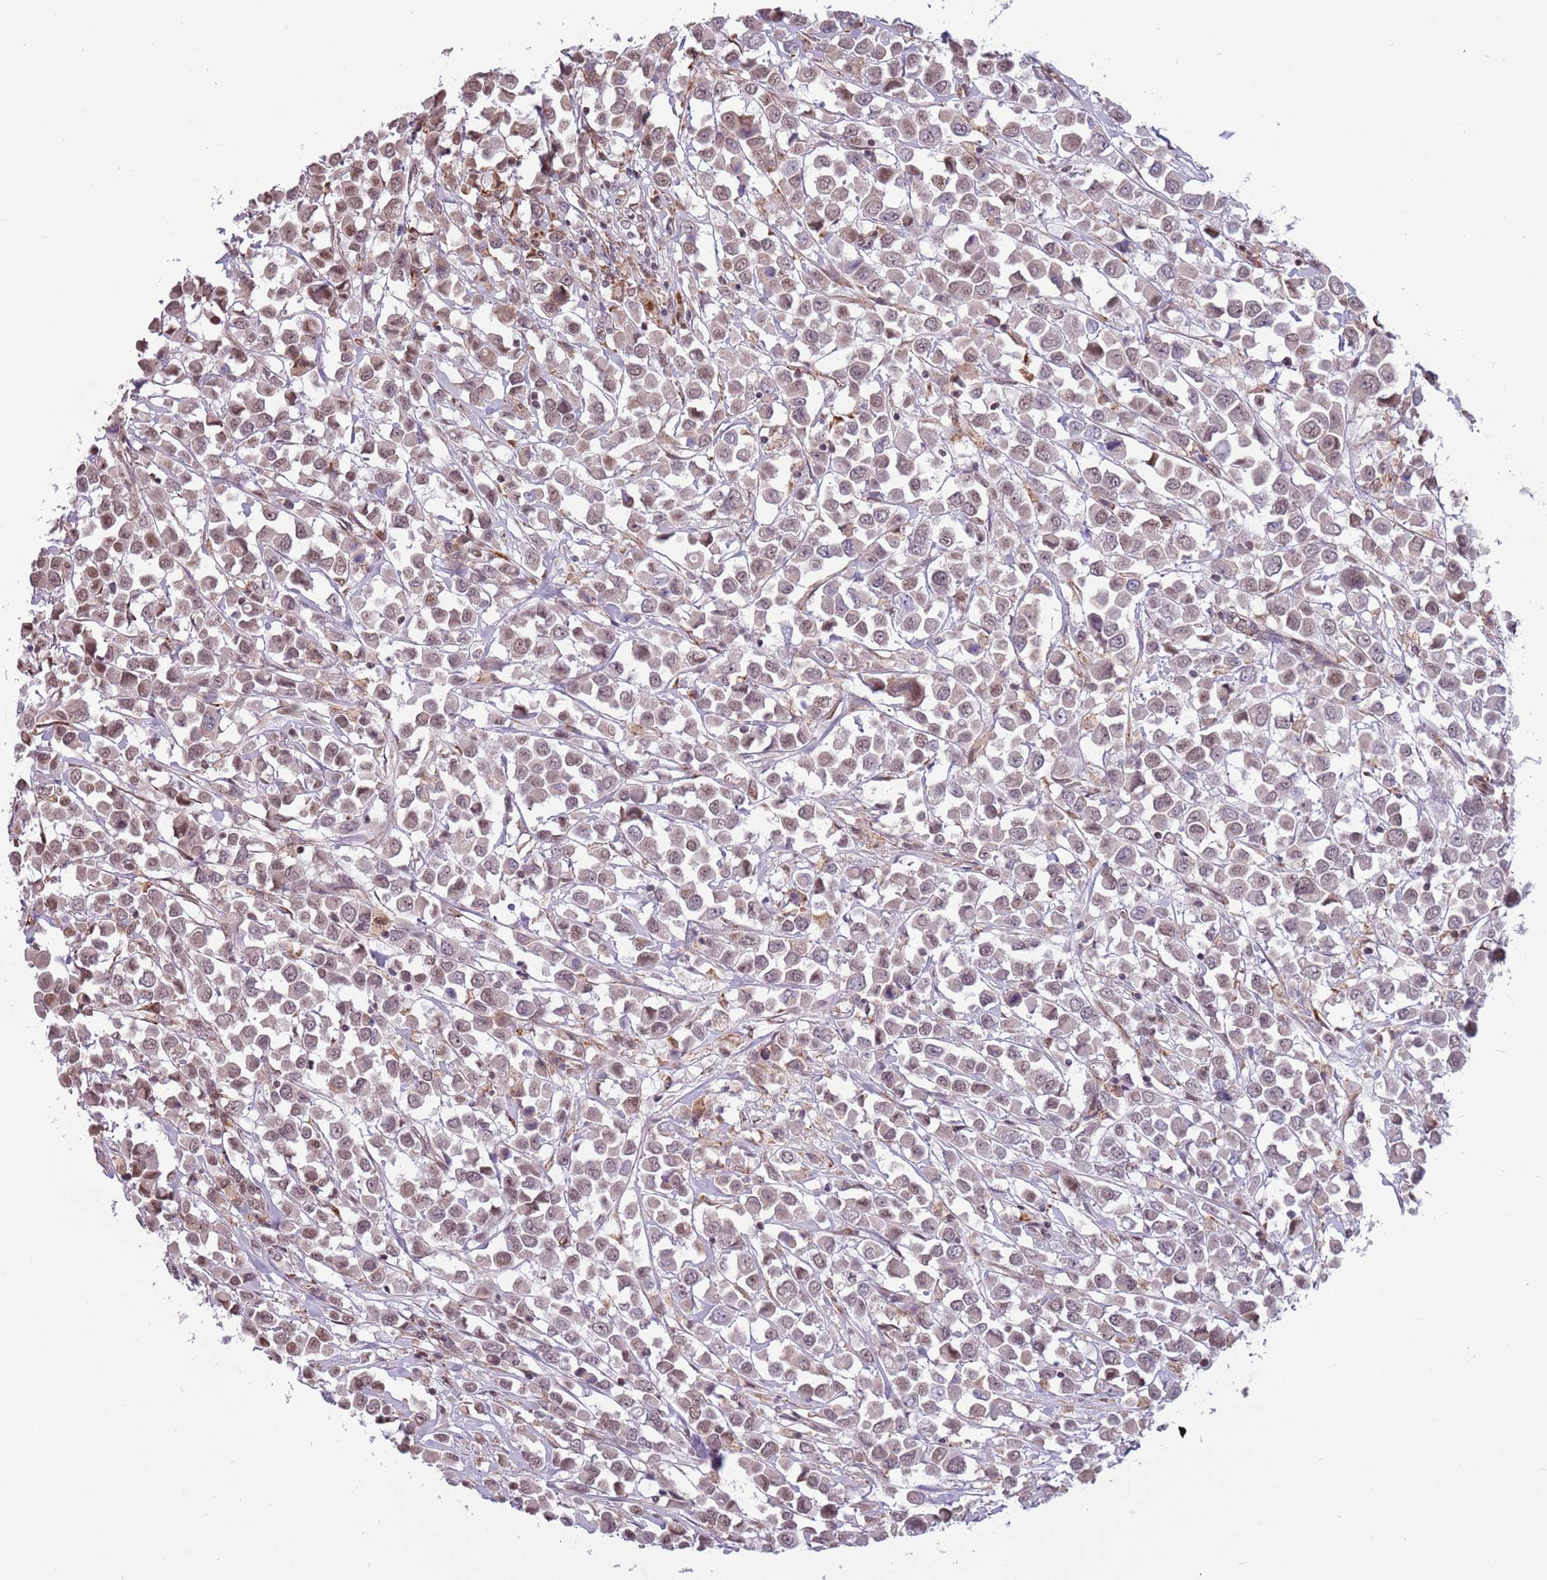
{"staining": {"intensity": "weak", "quantity": ">75%", "location": "cytoplasmic/membranous,nuclear"}, "tissue": "breast cancer", "cell_type": "Tumor cells", "image_type": "cancer", "snomed": [{"axis": "morphology", "description": "Duct carcinoma"}, {"axis": "topography", "description": "Breast"}], "caption": "High-magnification brightfield microscopy of breast cancer (invasive ductal carcinoma) stained with DAB (brown) and counterstained with hematoxylin (blue). tumor cells exhibit weak cytoplasmic/membranous and nuclear expression is seen in approximately>75% of cells.", "gene": "BARD1", "patient": {"sex": "female", "age": 61}}